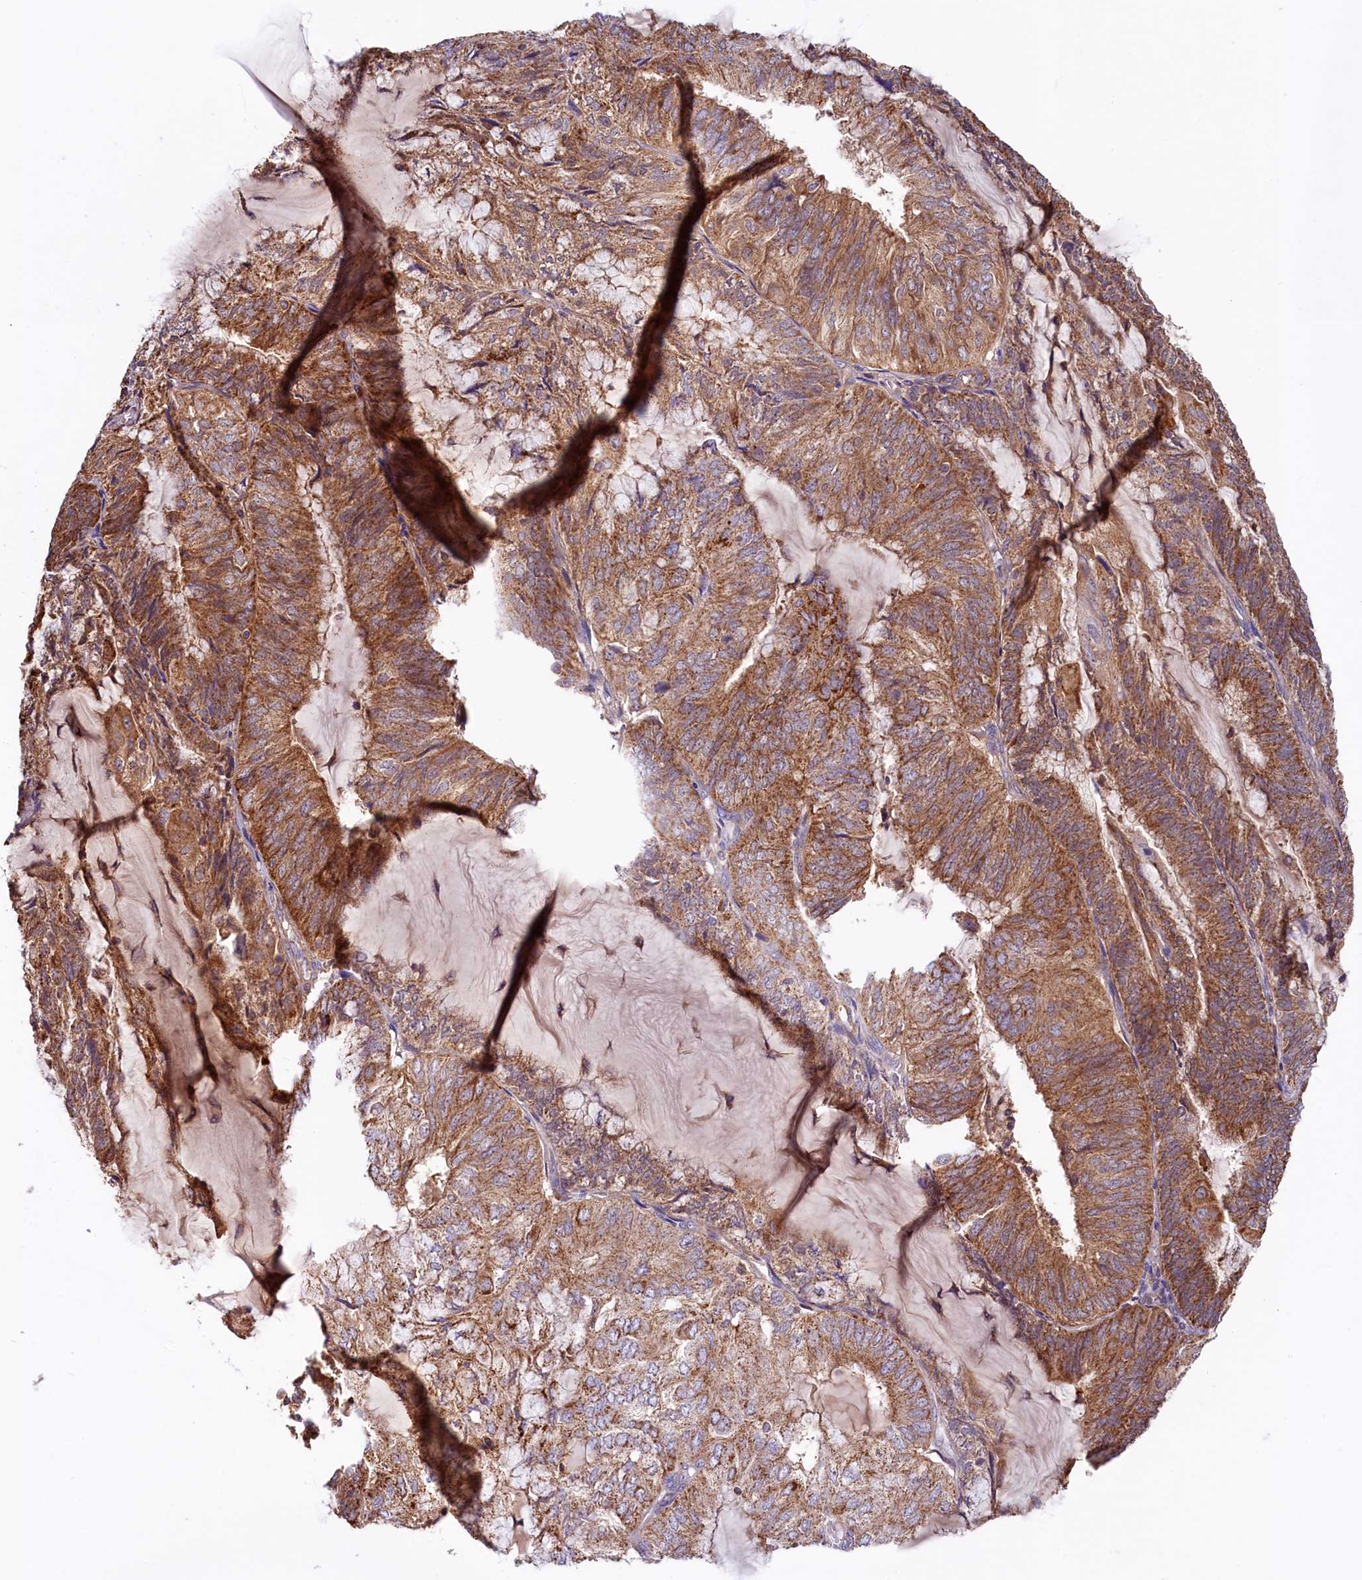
{"staining": {"intensity": "strong", "quantity": ">75%", "location": "cytoplasmic/membranous"}, "tissue": "endometrial cancer", "cell_type": "Tumor cells", "image_type": "cancer", "snomed": [{"axis": "morphology", "description": "Adenocarcinoma, NOS"}, {"axis": "topography", "description": "Endometrium"}], "caption": "Strong cytoplasmic/membranous staining for a protein is appreciated in about >75% of tumor cells of endometrial cancer (adenocarcinoma) using immunohistochemistry.", "gene": "CIAO3", "patient": {"sex": "female", "age": 81}}